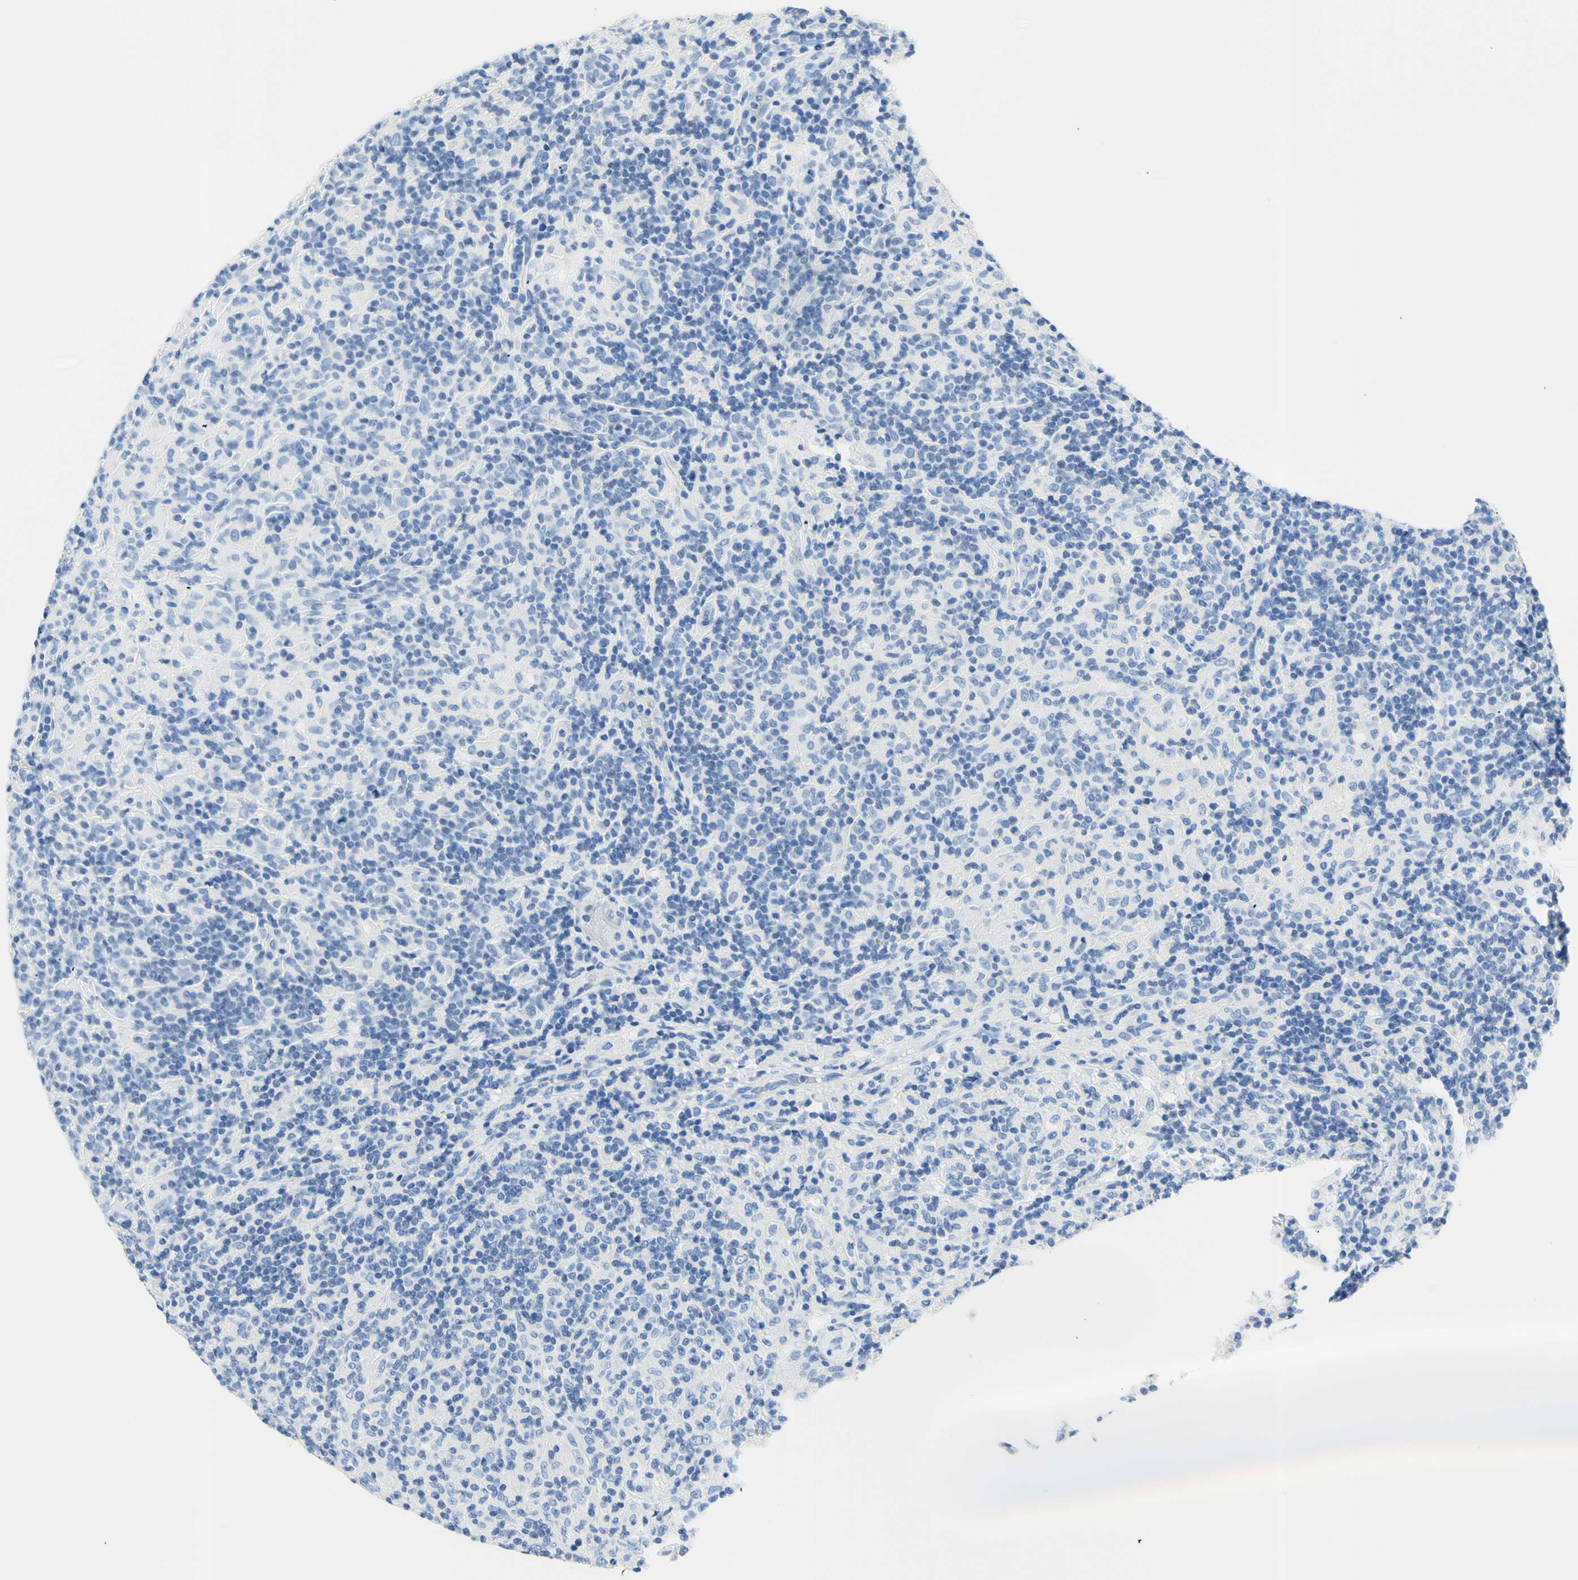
{"staining": {"intensity": "negative", "quantity": "none", "location": "none"}, "tissue": "lymphoma", "cell_type": "Tumor cells", "image_type": "cancer", "snomed": [{"axis": "morphology", "description": "Hodgkin's disease, NOS"}, {"axis": "topography", "description": "Lymph node"}], "caption": "IHC histopathology image of Hodgkin's disease stained for a protein (brown), which reveals no expression in tumor cells.", "gene": "HPCA", "patient": {"sex": "male", "age": 70}}